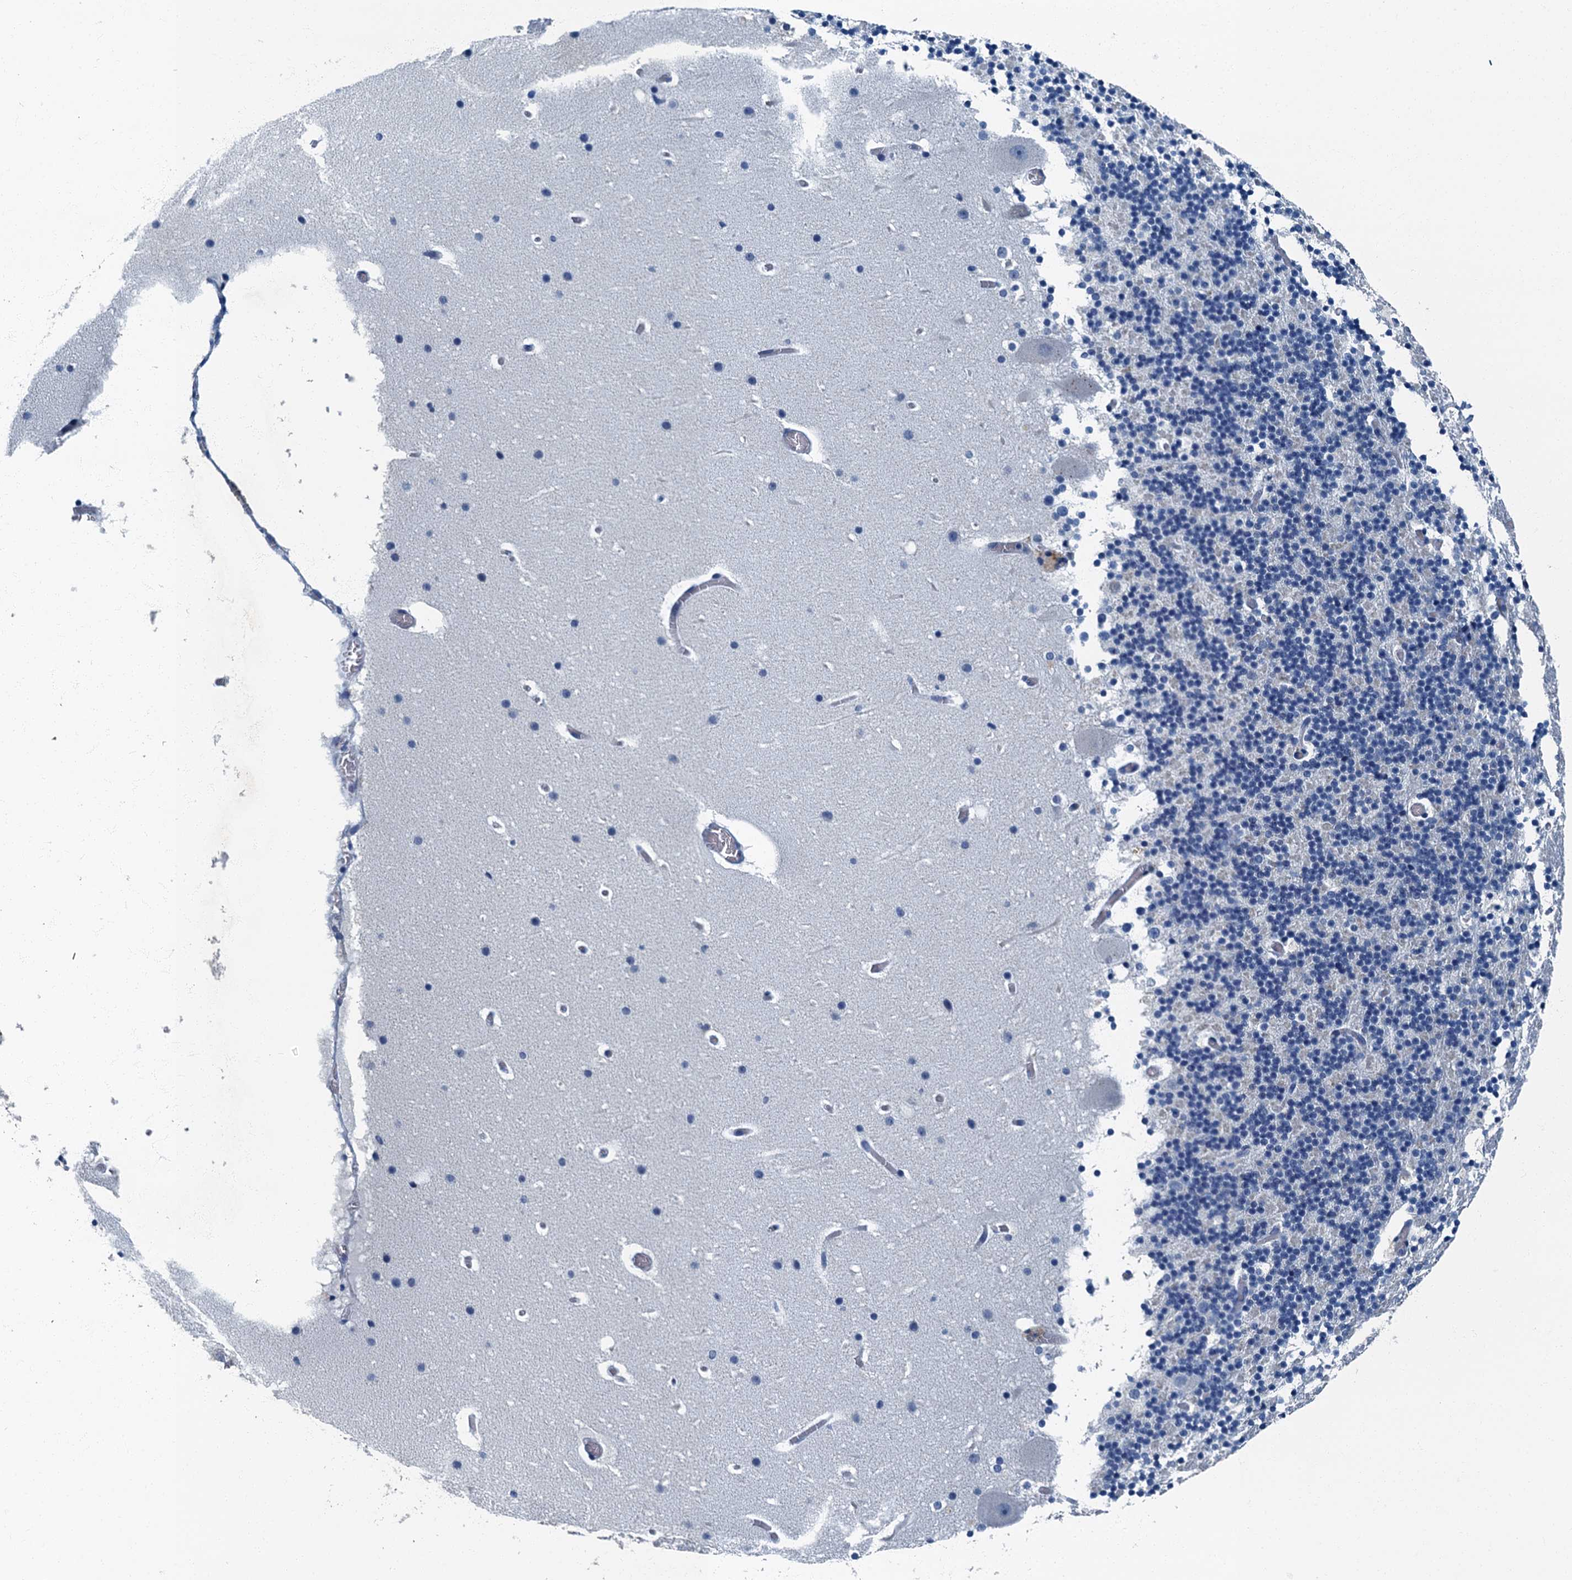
{"staining": {"intensity": "negative", "quantity": "none", "location": "none"}, "tissue": "cerebellum", "cell_type": "Cells in granular layer", "image_type": "normal", "snomed": [{"axis": "morphology", "description": "Normal tissue, NOS"}, {"axis": "topography", "description": "Cerebellum"}], "caption": "The photomicrograph demonstrates no significant expression in cells in granular layer of cerebellum. Nuclei are stained in blue.", "gene": "GADL1", "patient": {"sex": "male", "age": 57}}